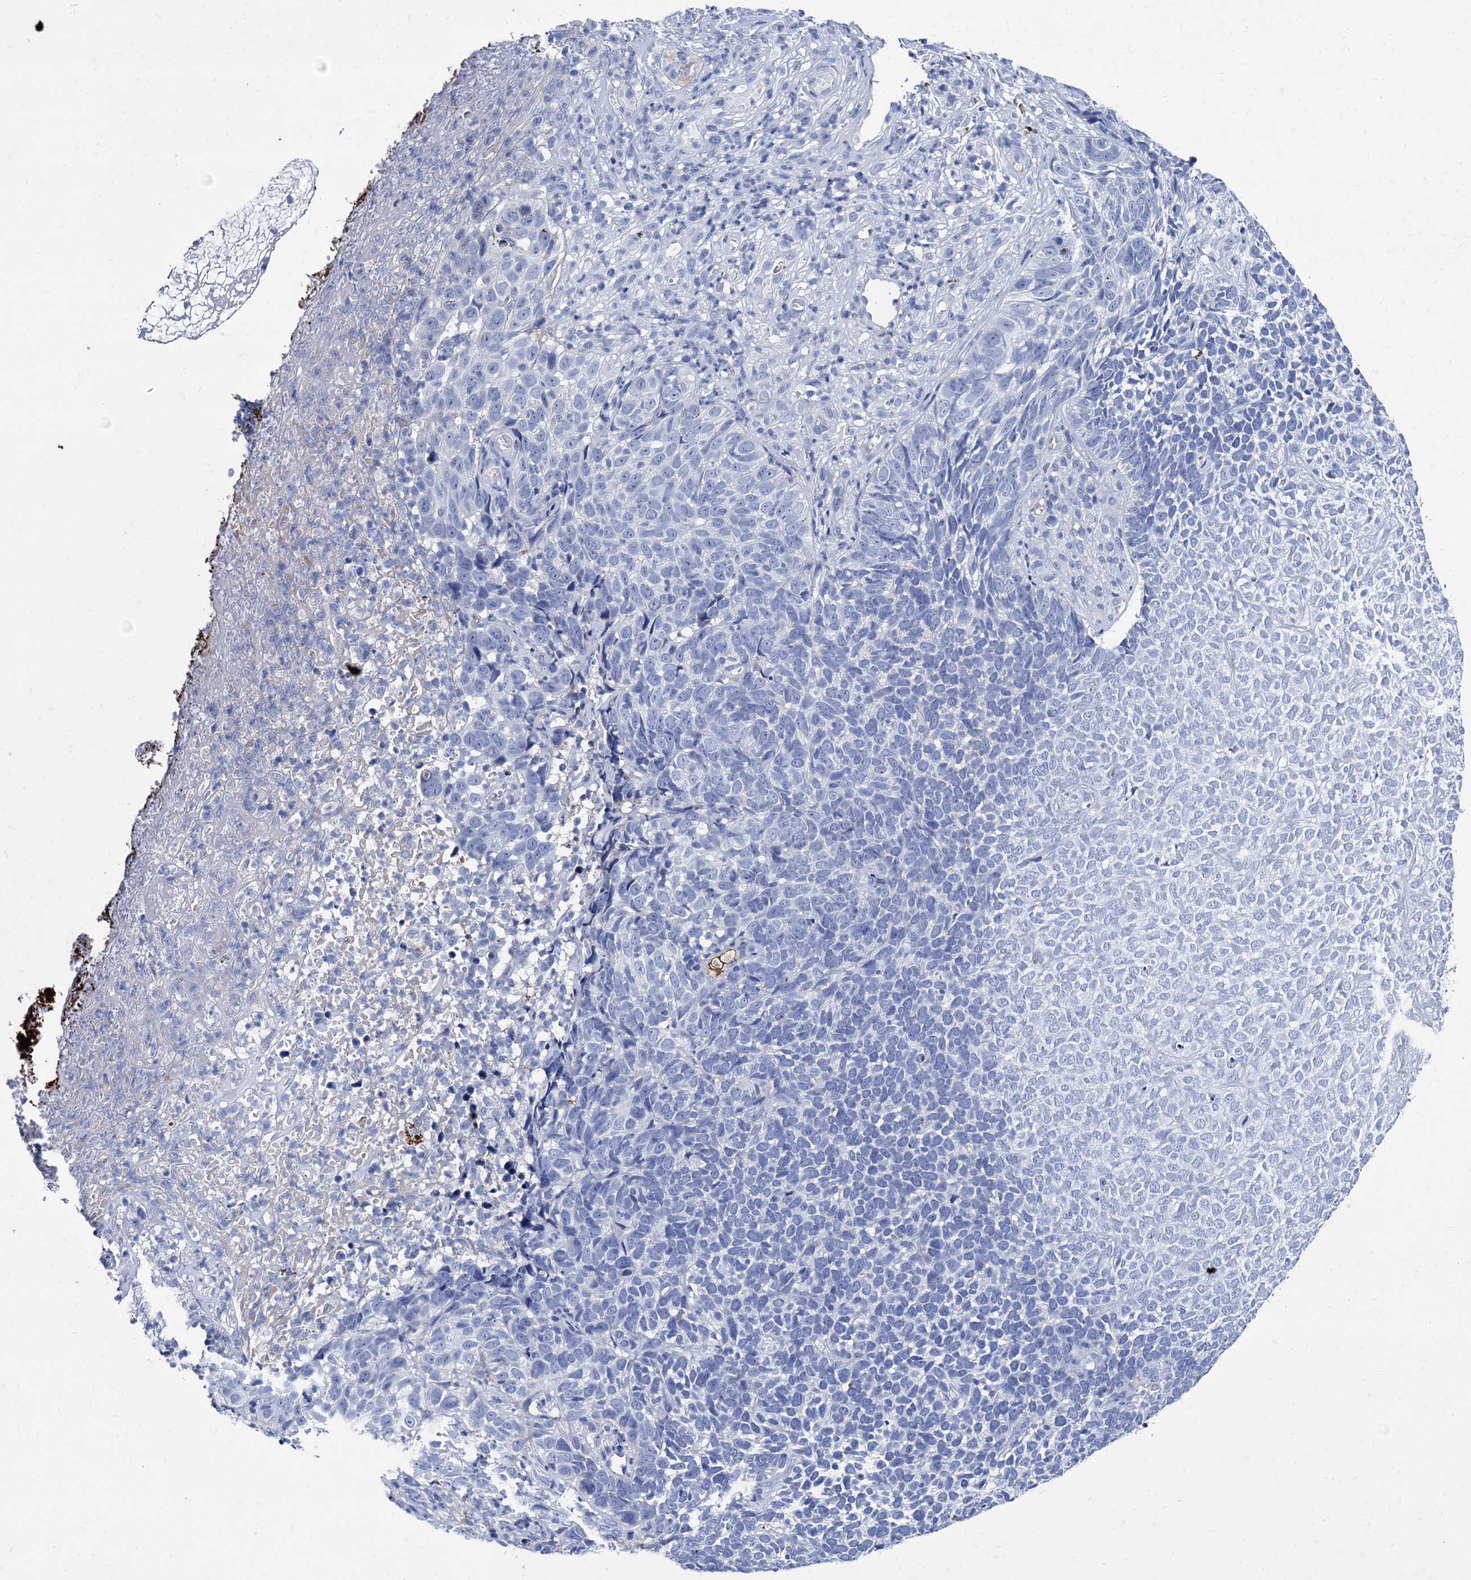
{"staining": {"intensity": "negative", "quantity": "none", "location": "none"}, "tissue": "skin cancer", "cell_type": "Tumor cells", "image_type": "cancer", "snomed": [{"axis": "morphology", "description": "Basal cell carcinoma"}, {"axis": "topography", "description": "Skin"}], "caption": "High power microscopy image of an immunohistochemistry (IHC) image of basal cell carcinoma (skin), revealing no significant expression in tumor cells. Nuclei are stained in blue.", "gene": "TMEM72", "patient": {"sex": "female", "age": 84}}